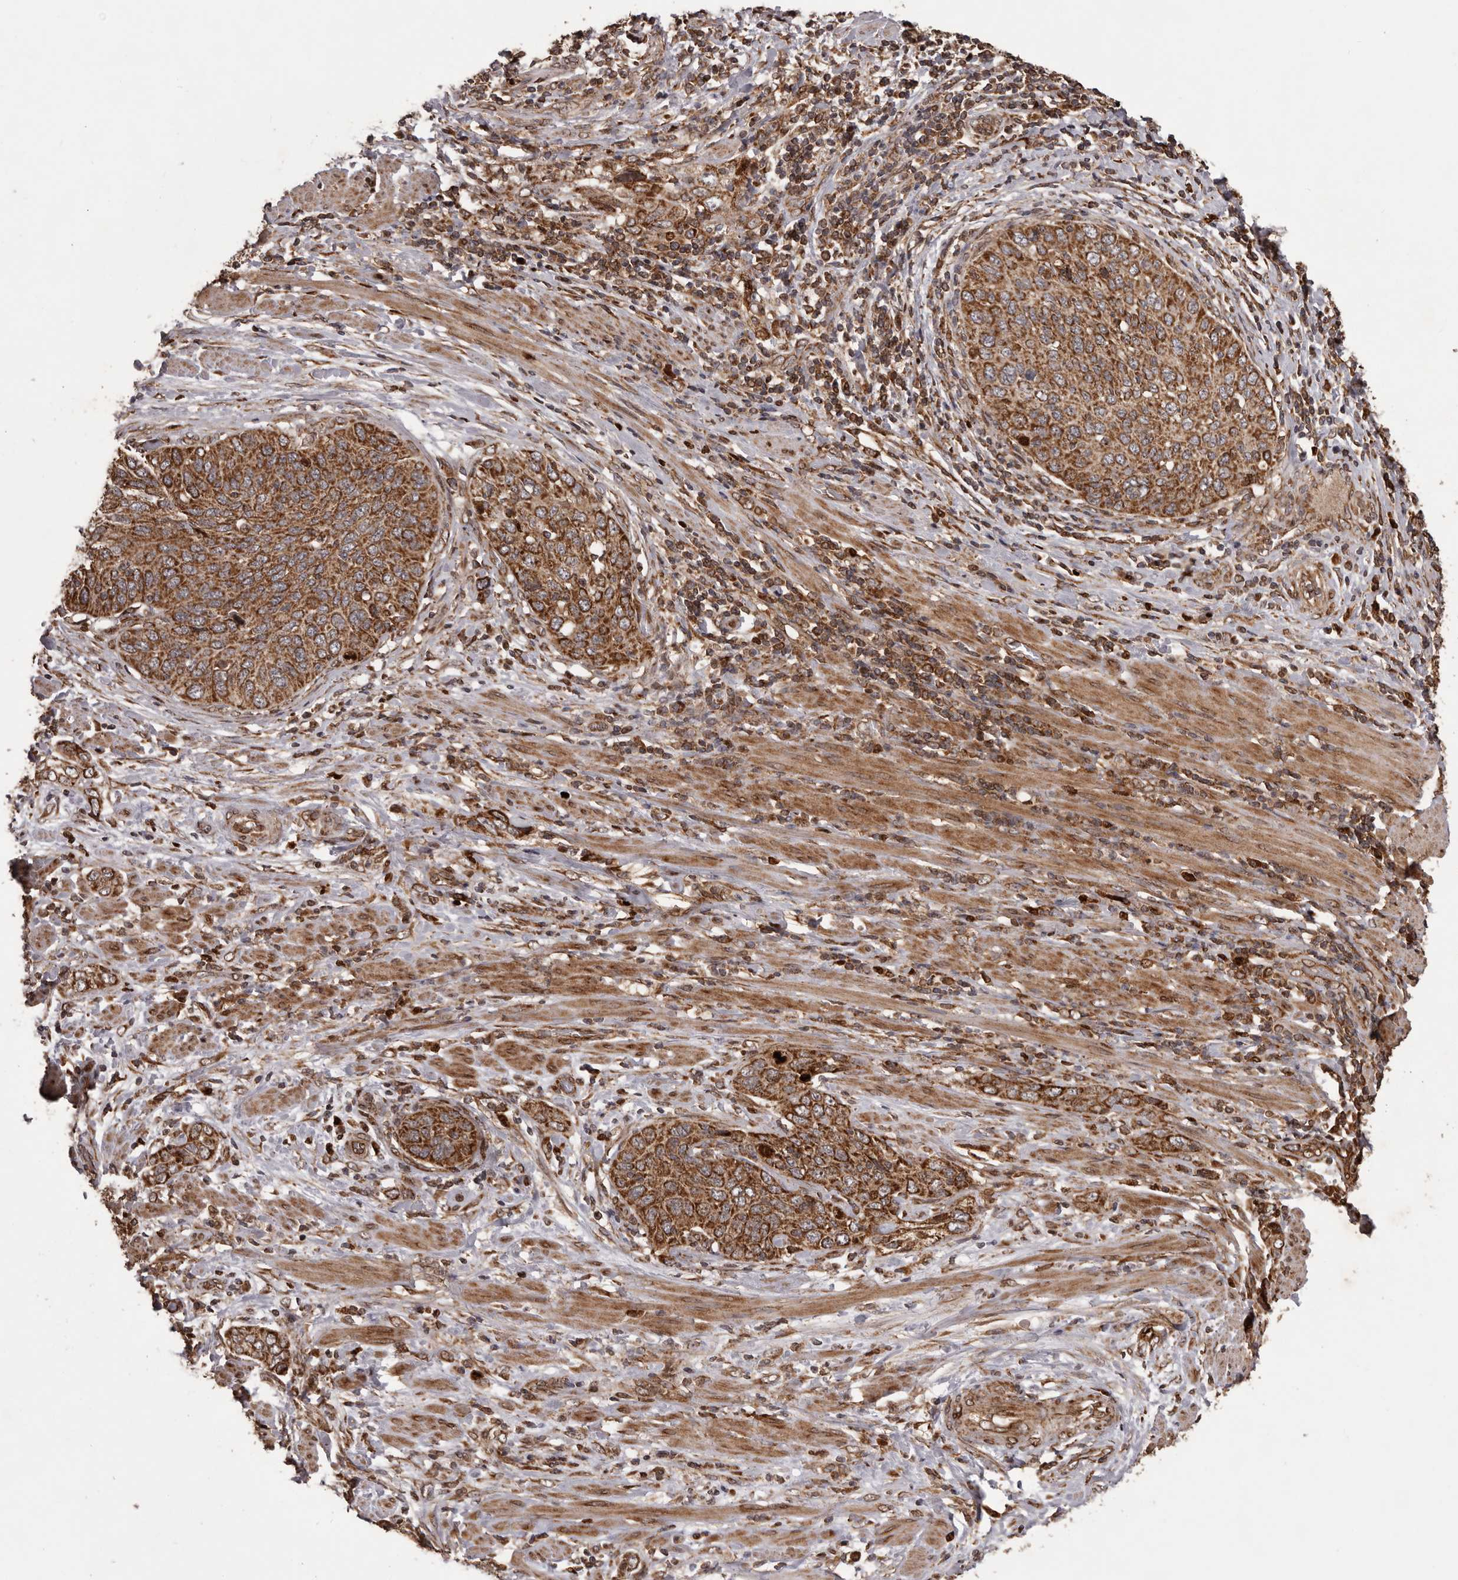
{"staining": {"intensity": "strong", "quantity": ">75%", "location": "cytoplasmic/membranous"}, "tissue": "cervical cancer", "cell_type": "Tumor cells", "image_type": "cancer", "snomed": [{"axis": "morphology", "description": "Squamous cell carcinoma, NOS"}, {"axis": "topography", "description": "Cervix"}], "caption": "Cervical cancer stained with immunohistochemistry displays strong cytoplasmic/membranous staining in about >75% of tumor cells.", "gene": "CHRM2", "patient": {"sex": "female", "age": 60}}